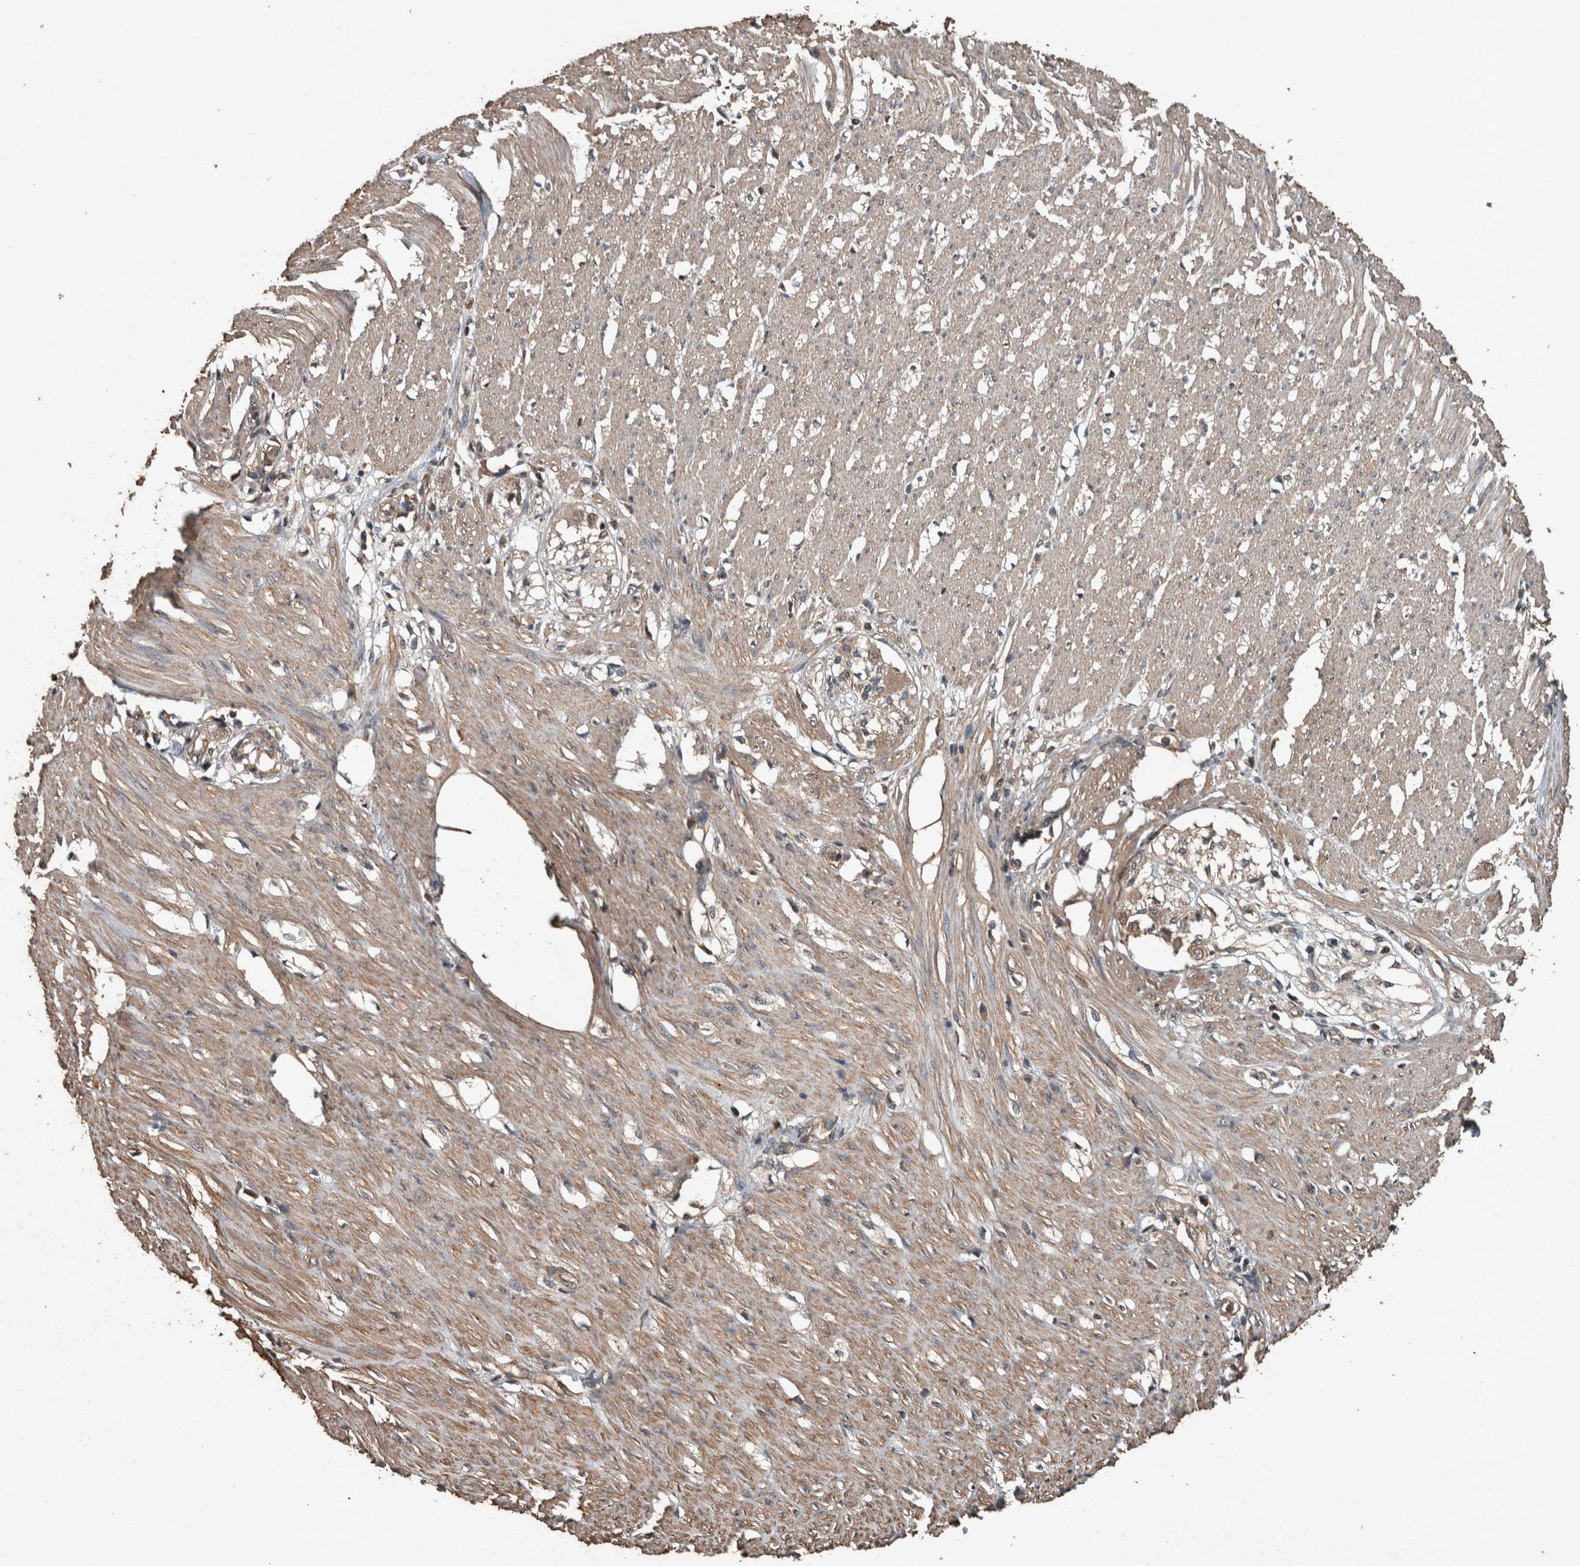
{"staining": {"intensity": "moderate", "quantity": "25%-75%", "location": "cytoplasmic/membranous"}, "tissue": "smooth muscle", "cell_type": "Smooth muscle cells", "image_type": "normal", "snomed": [{"axis": "morphology", "description": "Normal tissue, NOS"}, {"axis": "morphology", "description": "Adenocarcinoma, NOS"}, {"axis": "topography", "description": "Colon"}, {"axis": "topography", "description": "Peripheral nerve tissue"}], "caption": "Protein analysis of normal smooth muscle reveals moderate cytoplasmic/membranous positivity in about 25%-75% of smooth muscle cells. (DAB (3,3'-diaminobenzidine) IHC, brown staining for protein, blue staining for nuclei).", "gene": "FGFRL1", "patient": {"sex": "male", "age": 14}}